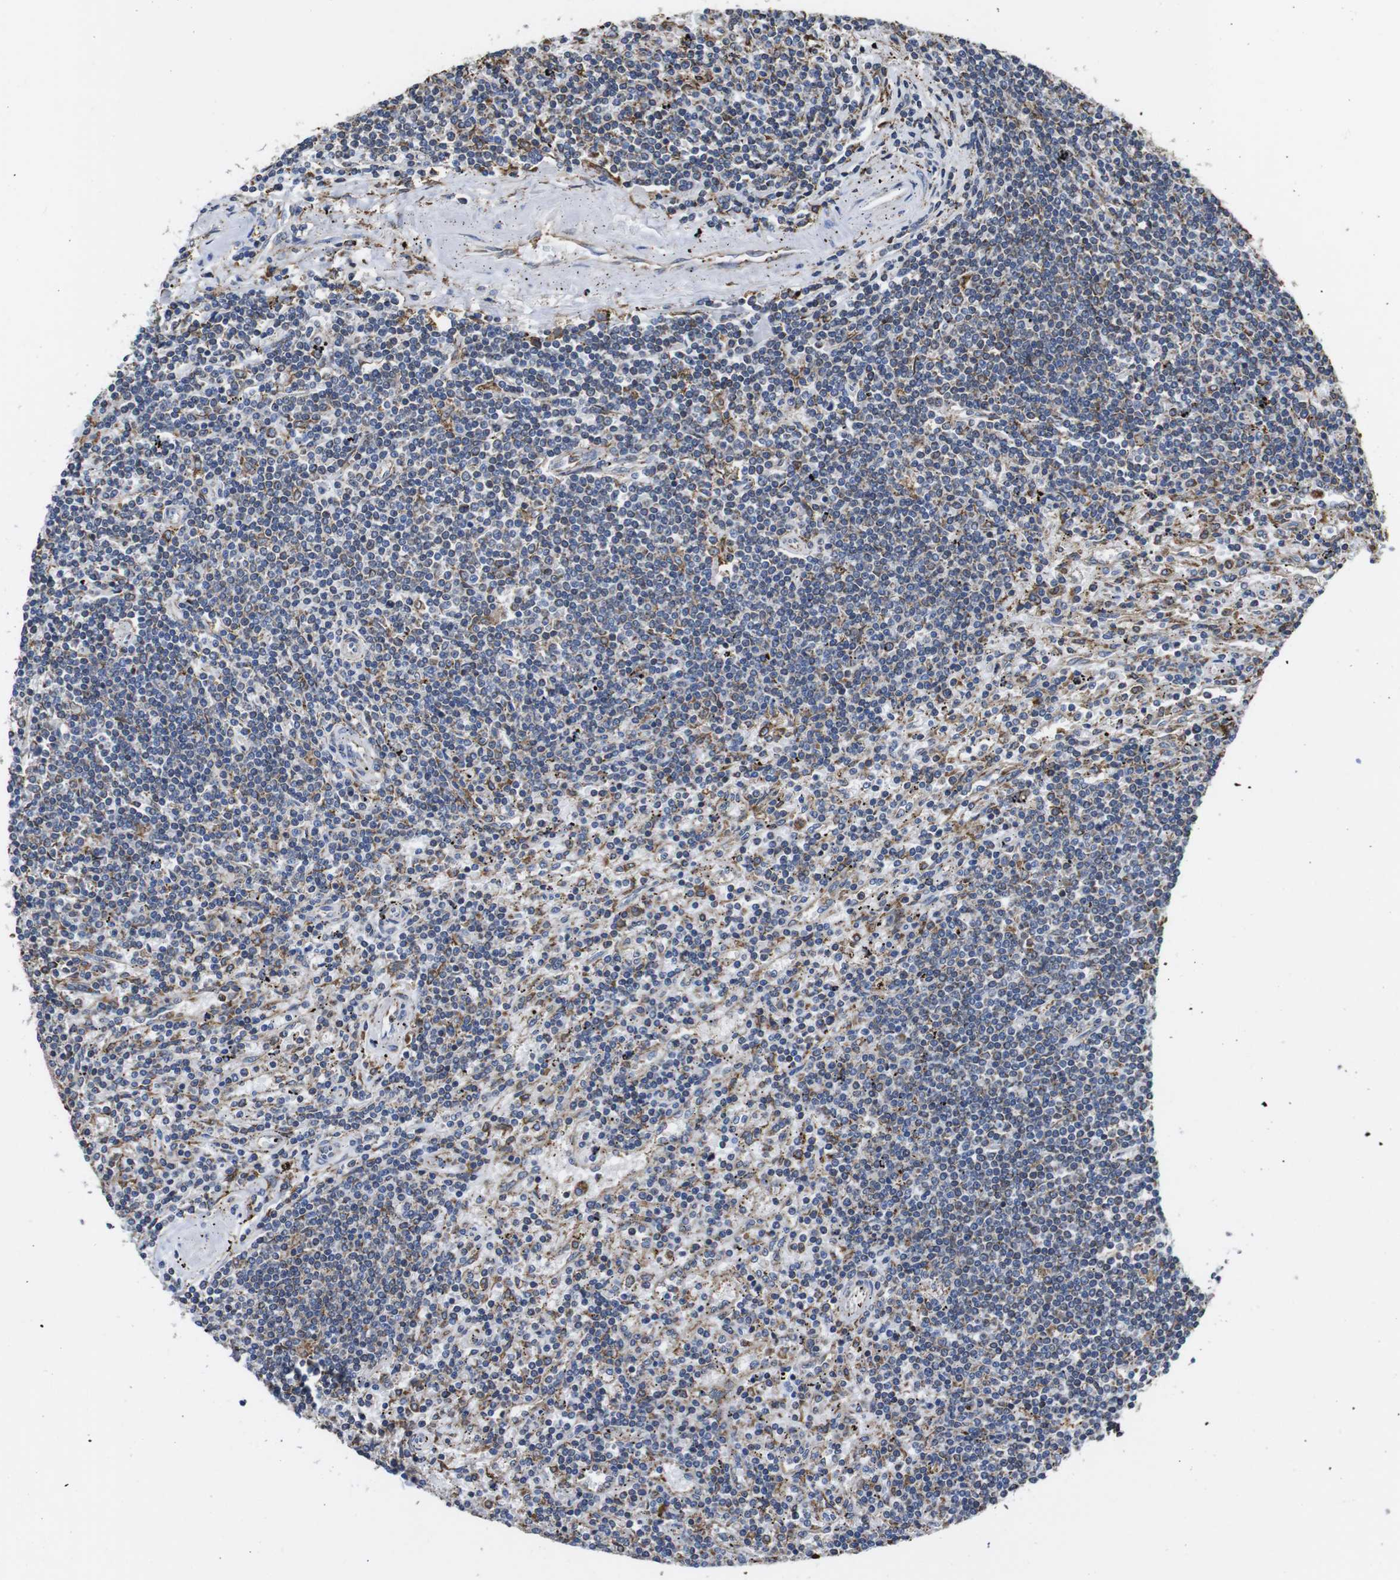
{"staining": {"intensity": "moderate", "quantity": "<25%", "location": "cytoplasmic/membranous"}, "tissue": "lymphoma", "cell_type": "Tumor cells", "image_type": "cancer", "snomed": [{"axis": "morphology", "description": "Malignant lymphoma, non-Hodgkin's type, Low grade"}, {"axis": "topography", "description": "Spleen"}], "caption": "High-power microscopy captured an IHC histopathology image of malignant lymphoma, non-Hodgkin's type (low-grade), revealing moderate cytoplasmic/membranous staining in about <25% of tumor cells. Nuclei are stained in blue.", "gene": "PPIB", "patient": {"sex": "male", "age": 76}}